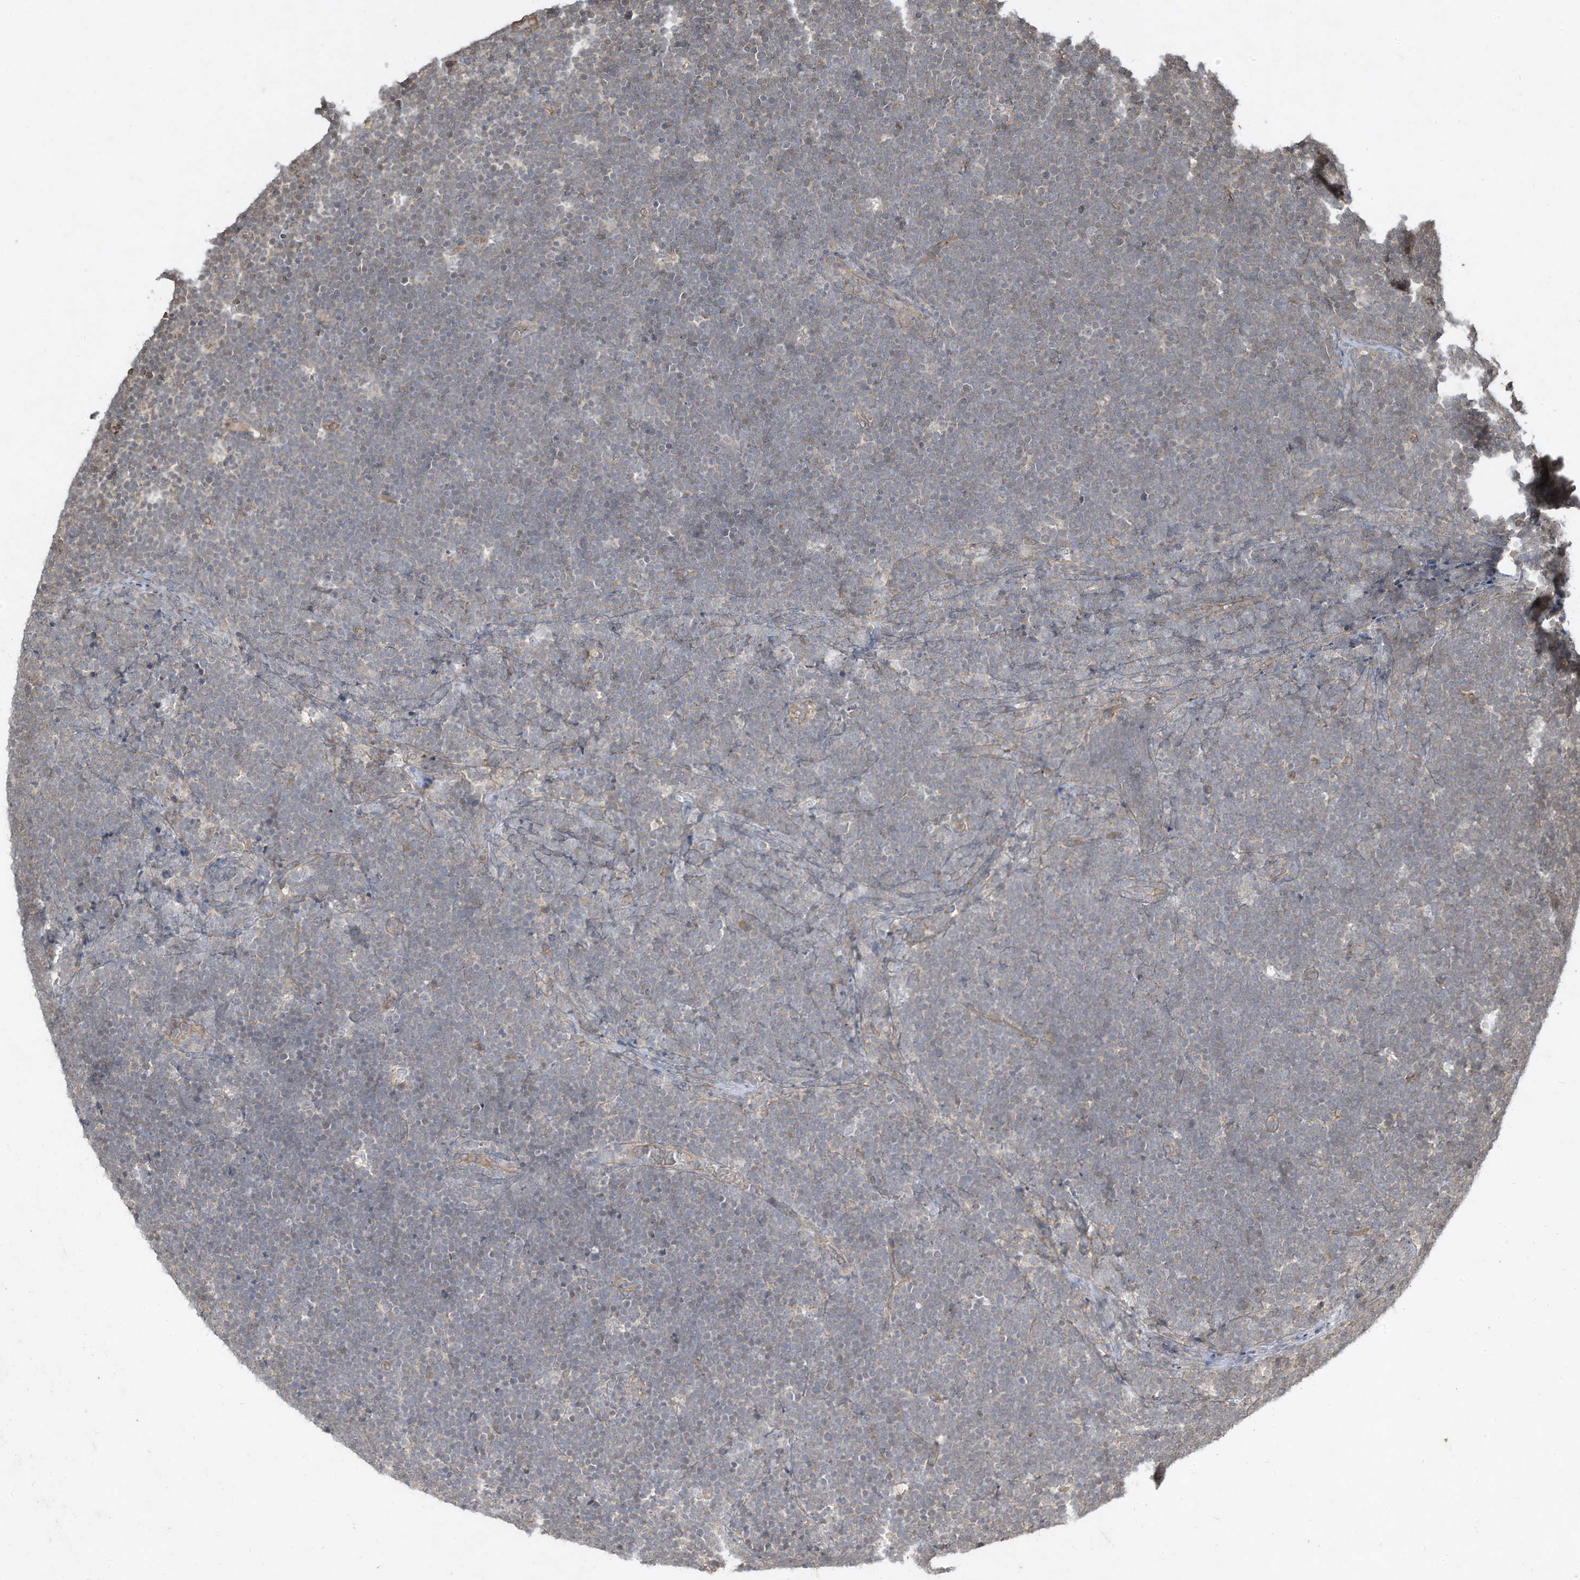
{"staining": {"intensity": "negative", "quantity": "none", "location": "none"}, "tissue": "lymphoma", "cell_type": "Tumor cells", "image_type": "cancer", "snomed": [{"axis": "morphology", "description": "Malignant lymphoma, non-Hodgkin's type, High grade"}, {"axis": "topography", "description": "Lymph node"}], "caption": "A high-resolution image shows IHC staining of lymphoma, which demonstrates no significant positivity in tumor cells.", "gene": "MATN2", "patient": {"sex": "male", "age": 13}}